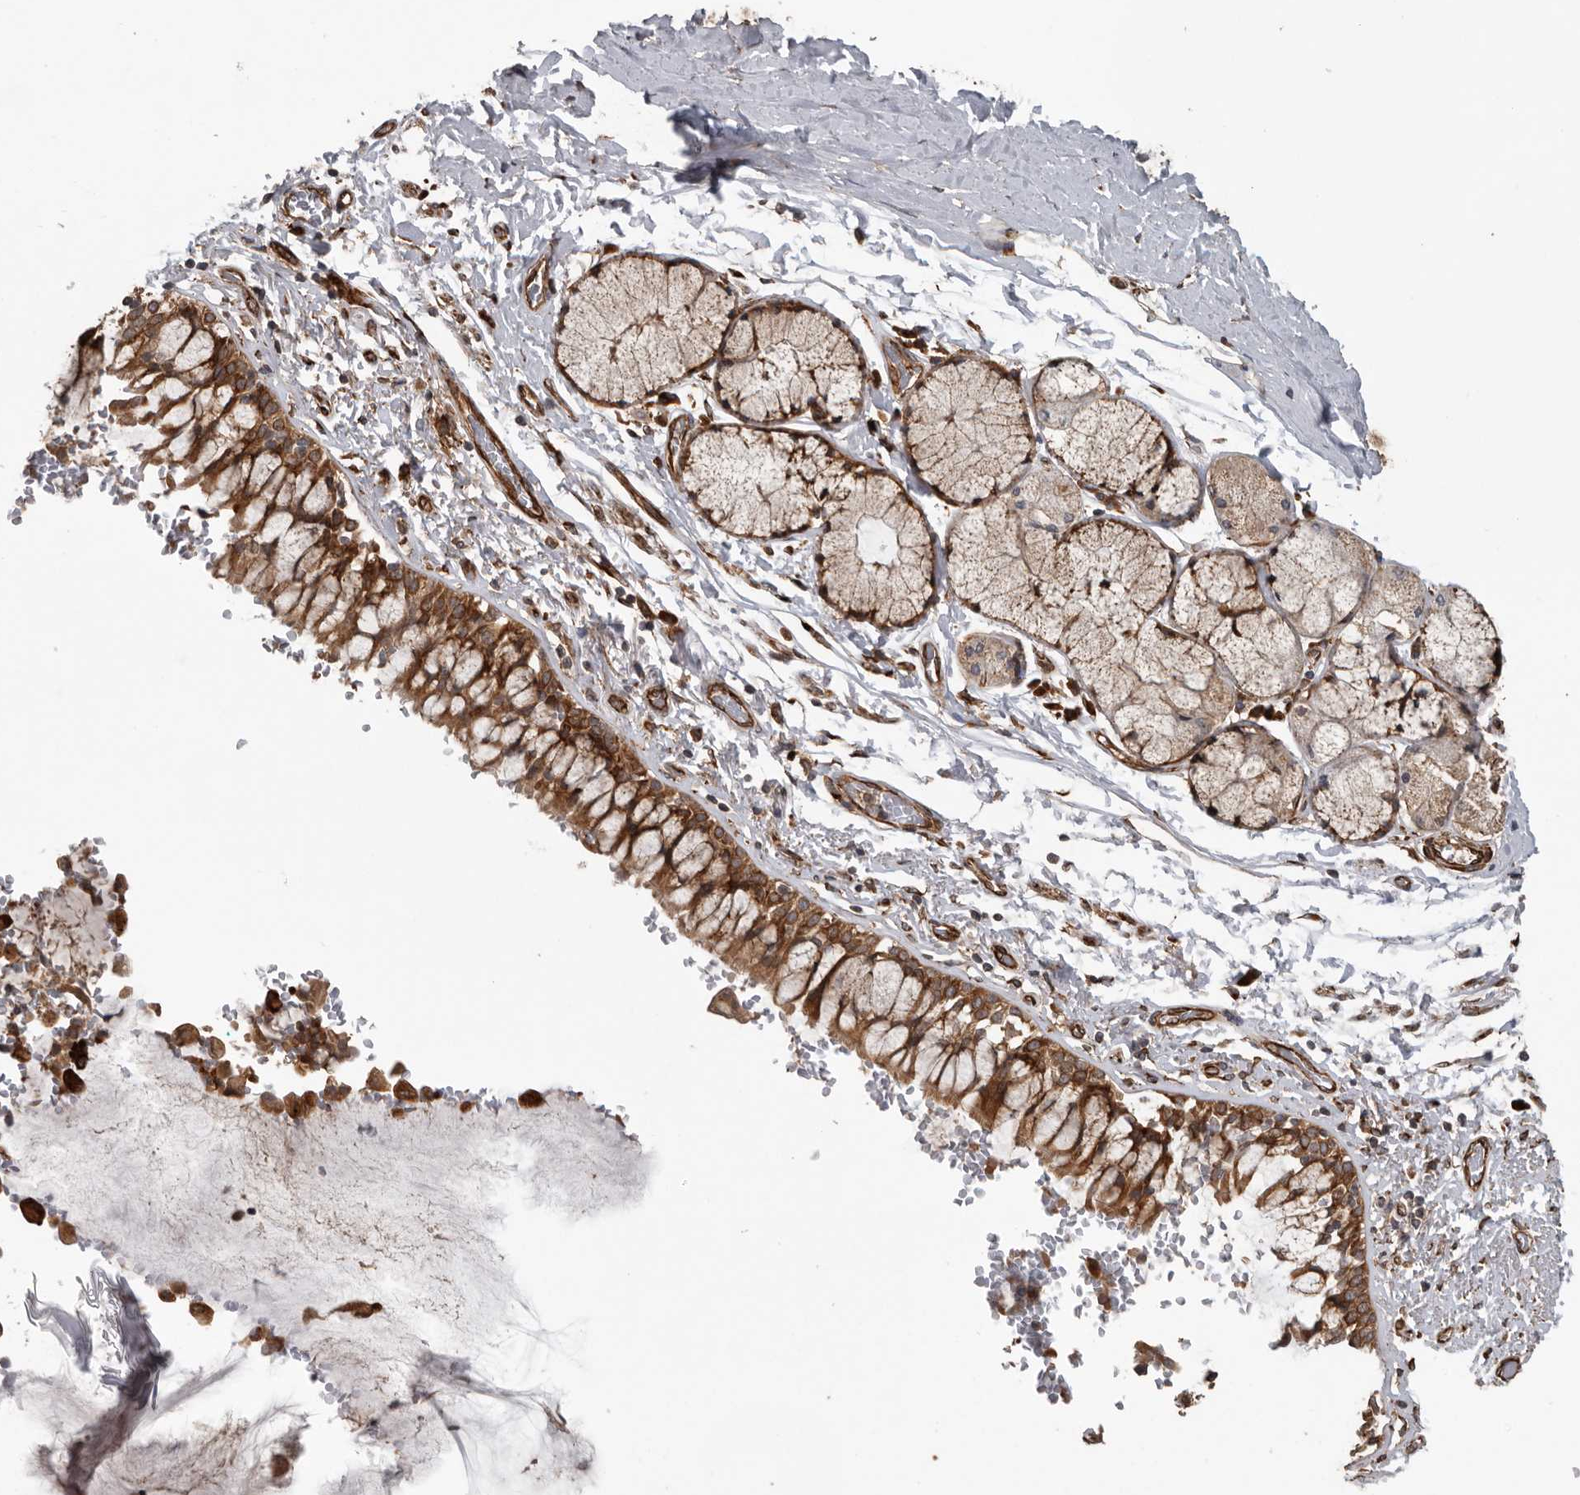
{"staining": {"intensity": "strong", "quantity": ">75%", "location": "cytoplasmic/membranous"}, "tissue": "bronchus", "cell_type": "Respiratory epithelial cells", "image_type": "normal", "snomed": [{"axis": "morphology", "description": "Normal tissue, NOS"}, {"axis": "morphology", "description": "Inflammation, NOS"}, {"axis": "topography", "description": "Cartilage tissue"}, {"axis": "topography", "description": "Bronchus"}, {"axis": "topography", "description": "Lung"}], "caption": "High-power microscopy captured an immunohistochemistry (IHC) histopathology image of unremarkable bronchus, revealing strong cytoplasmic/membranous positivity in about >75% of respiratory epithelial cells.", "gene": "CEP350", "patient": {"sex": "female", "age": 64}}